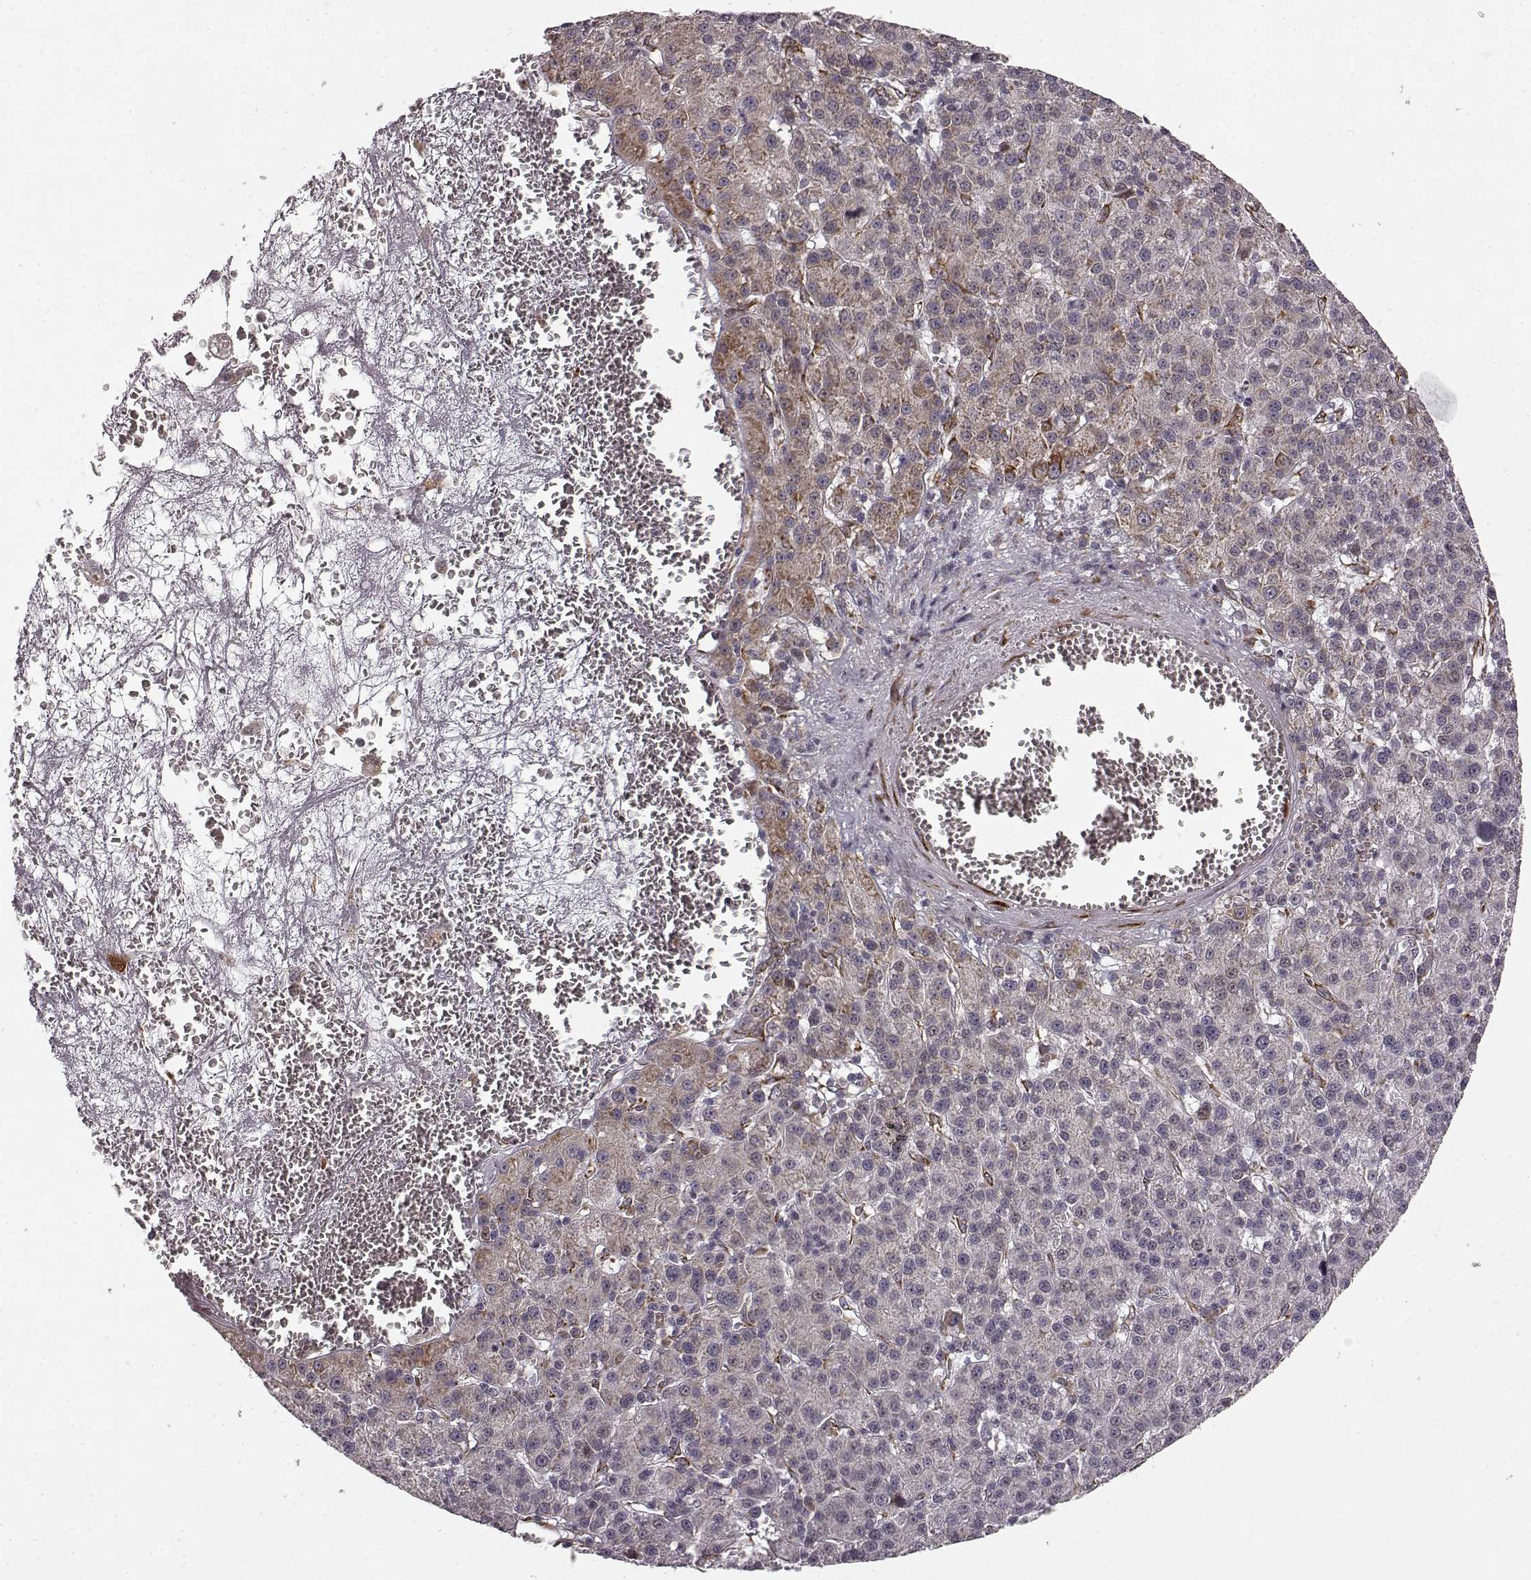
{"staining": {"intensity": "weak", "quantity": ">75%", "location": "cytoplasmic/membranous"}, "tissue": "liver cancer", "cell_type": "Tumor cells", "image_type": "cancer", "snomed": [{"axis": "morphology", "description": "Carcinoma, Hepatocellular, NOS"}, {"axis": "topography", "description": "Liver"}], "caption": "Immunohistochemical staining of human hepatocellular carcinoma (liver) exhibits weak cytoplasmic/membranous protein expression in approximately >75% of tumor cells. (DAB (3,3'-diaminobenzidine) IHC with brightfield microscopy, high magnification).", "gene": "TMEM14A", "patient": {"sex": "female", "age": 60}}